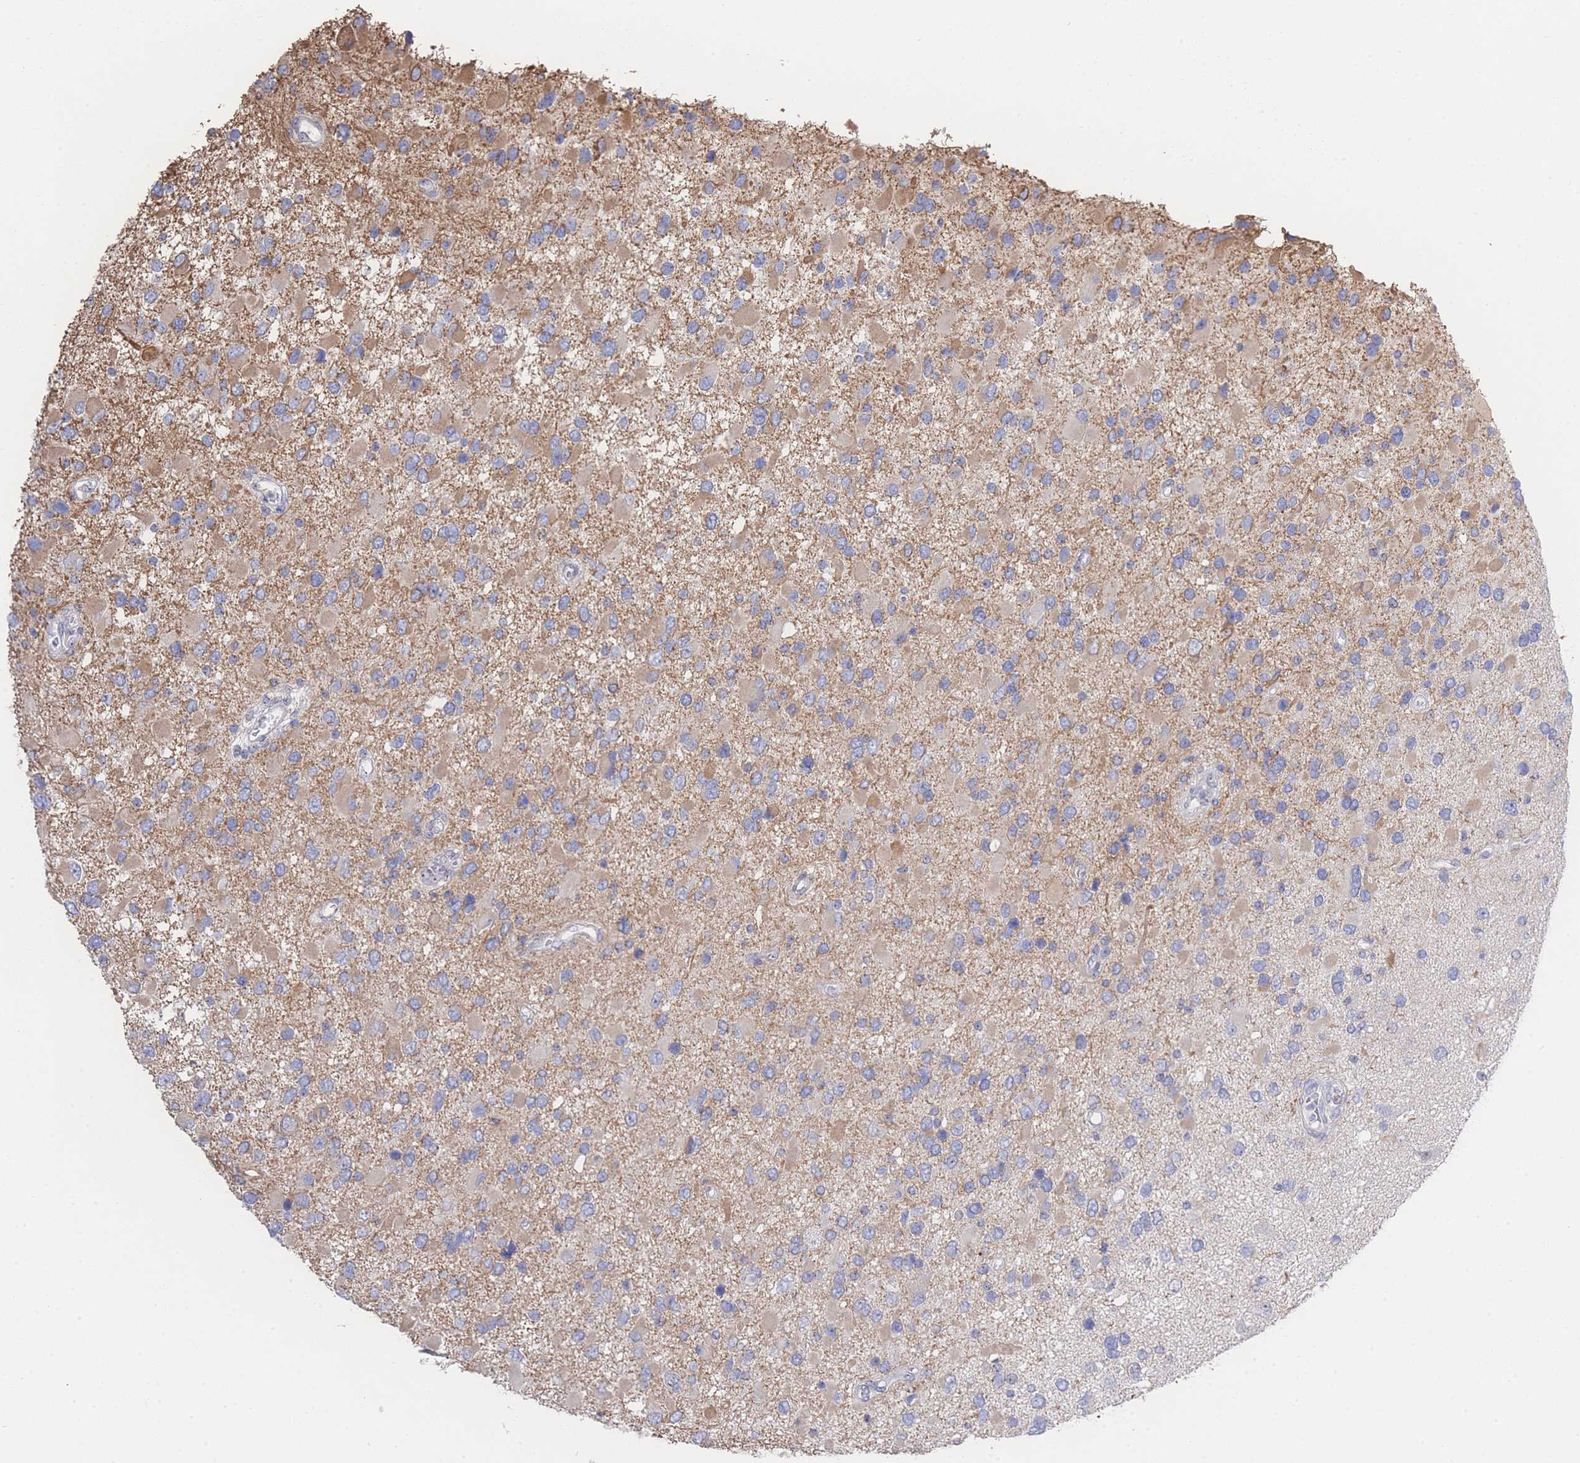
{"staining": {"intensity": "moderate", "quantity": "25%-75%", "location": "cytoplasmic/membranous"}, "tissue": "glioma", "cell_type": "Tumor cells", "image_type": "cancer", "snomed": [{"axis": "morphology", "description": "Glioma, malignant, High grade"}, {"axis": "topography", "description": "Brain"}], "caption": "Protein staining of malignant high-grade glioma tissue exhibits moderate cytoplasmic/membranous expression in approximately 25%-75% of tumor cells.", "gene": "ZNF142", "patient": {"sex": "male", "age": 53}}